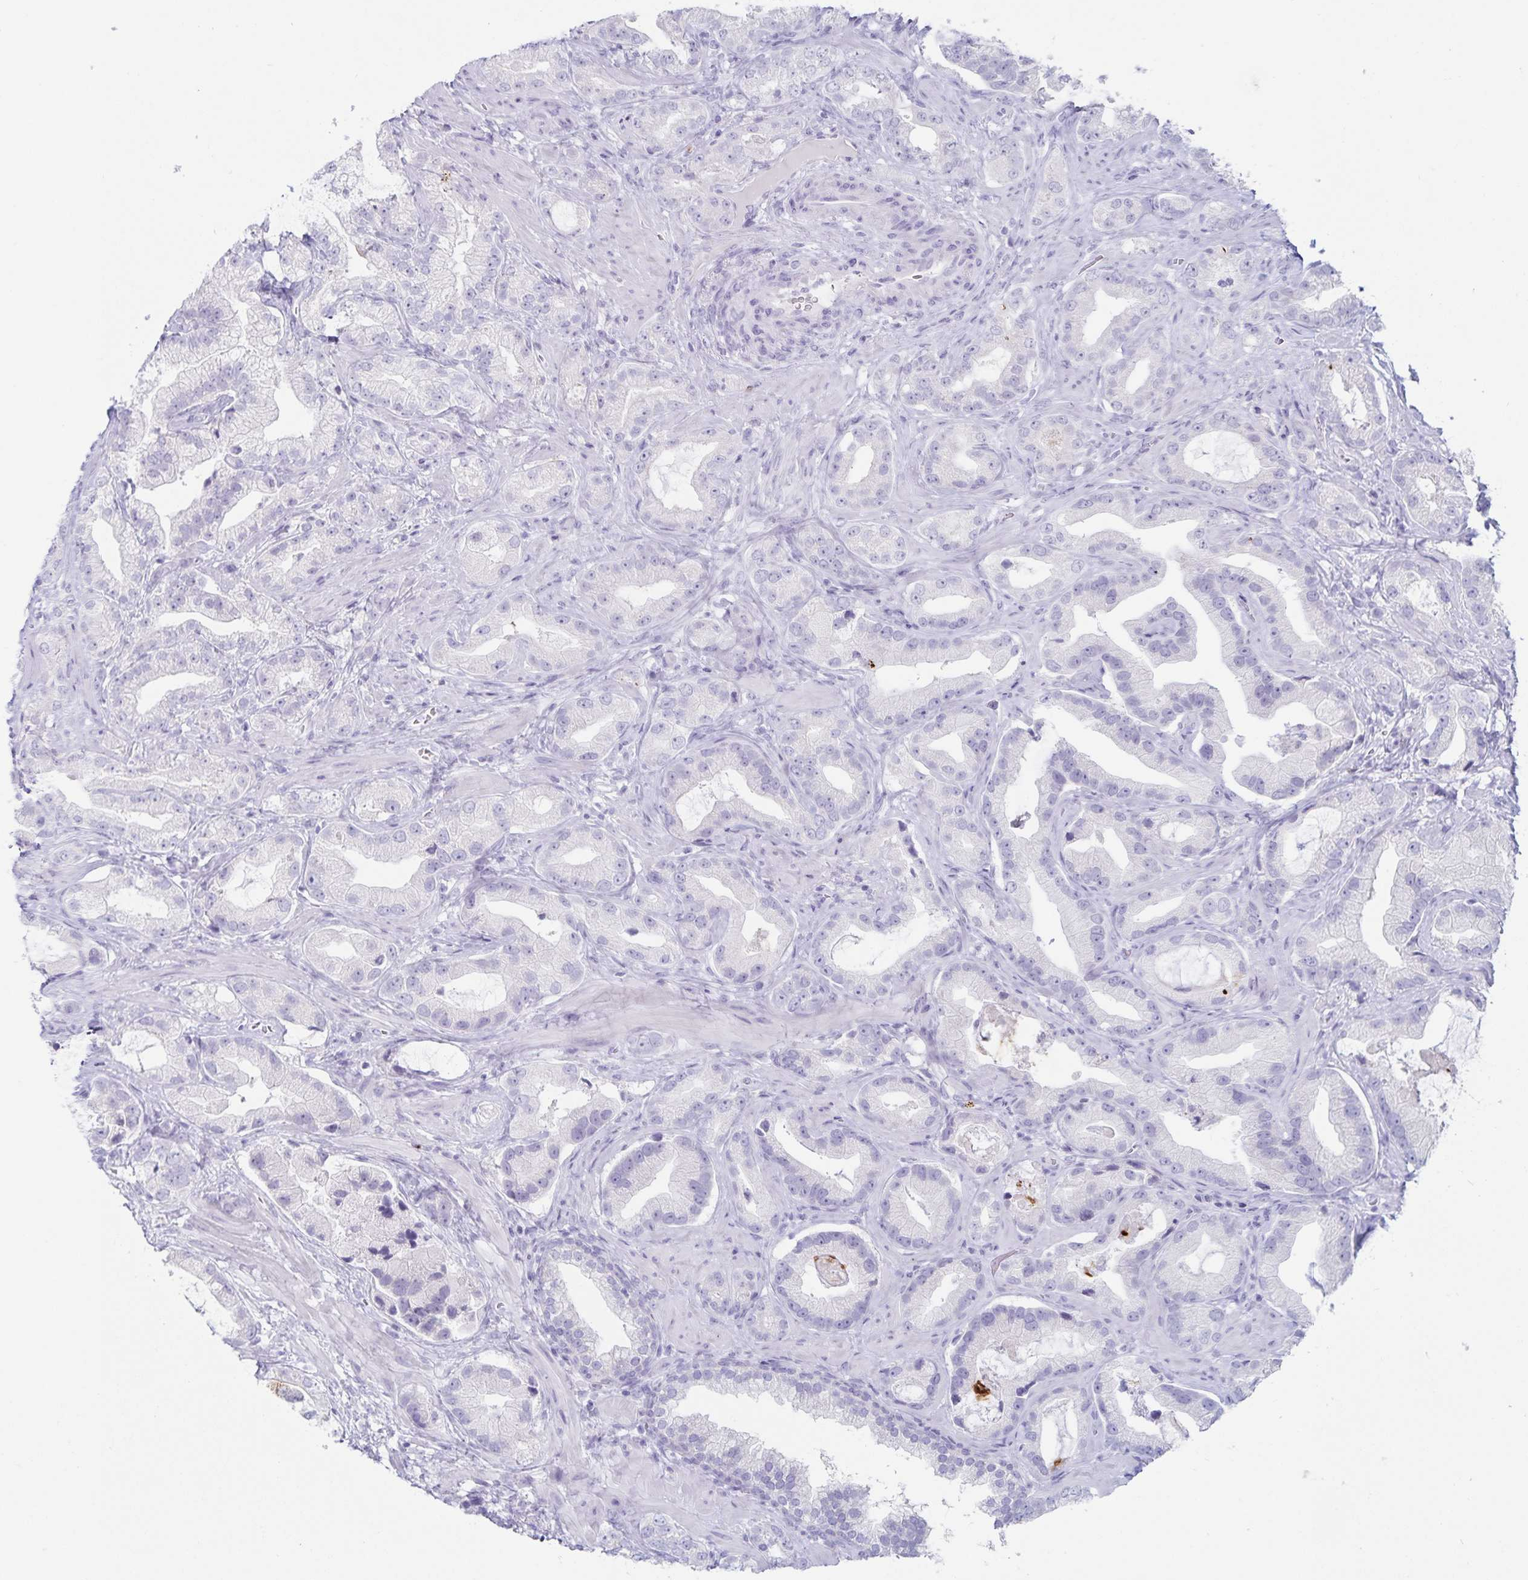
{"staining": {"intensity": "negative", "quantity": "none", "location": "none"}, "tissue": "prostate cancer", "cell_type": "Tumor cells", "image_type": "cancer", "snomed": [{"axis": "morphology", "description": "Adenocarcinoma, Low grade"}, {"axis": "topography", "description": "Prostate"}], "caption": "Human prostate cancer stained for a protein using immunohistochemistry (IHC) reveals no positivity in tumor cells.", "gene": "GNLY", "patient": {"sex": "male", "age": 62}}